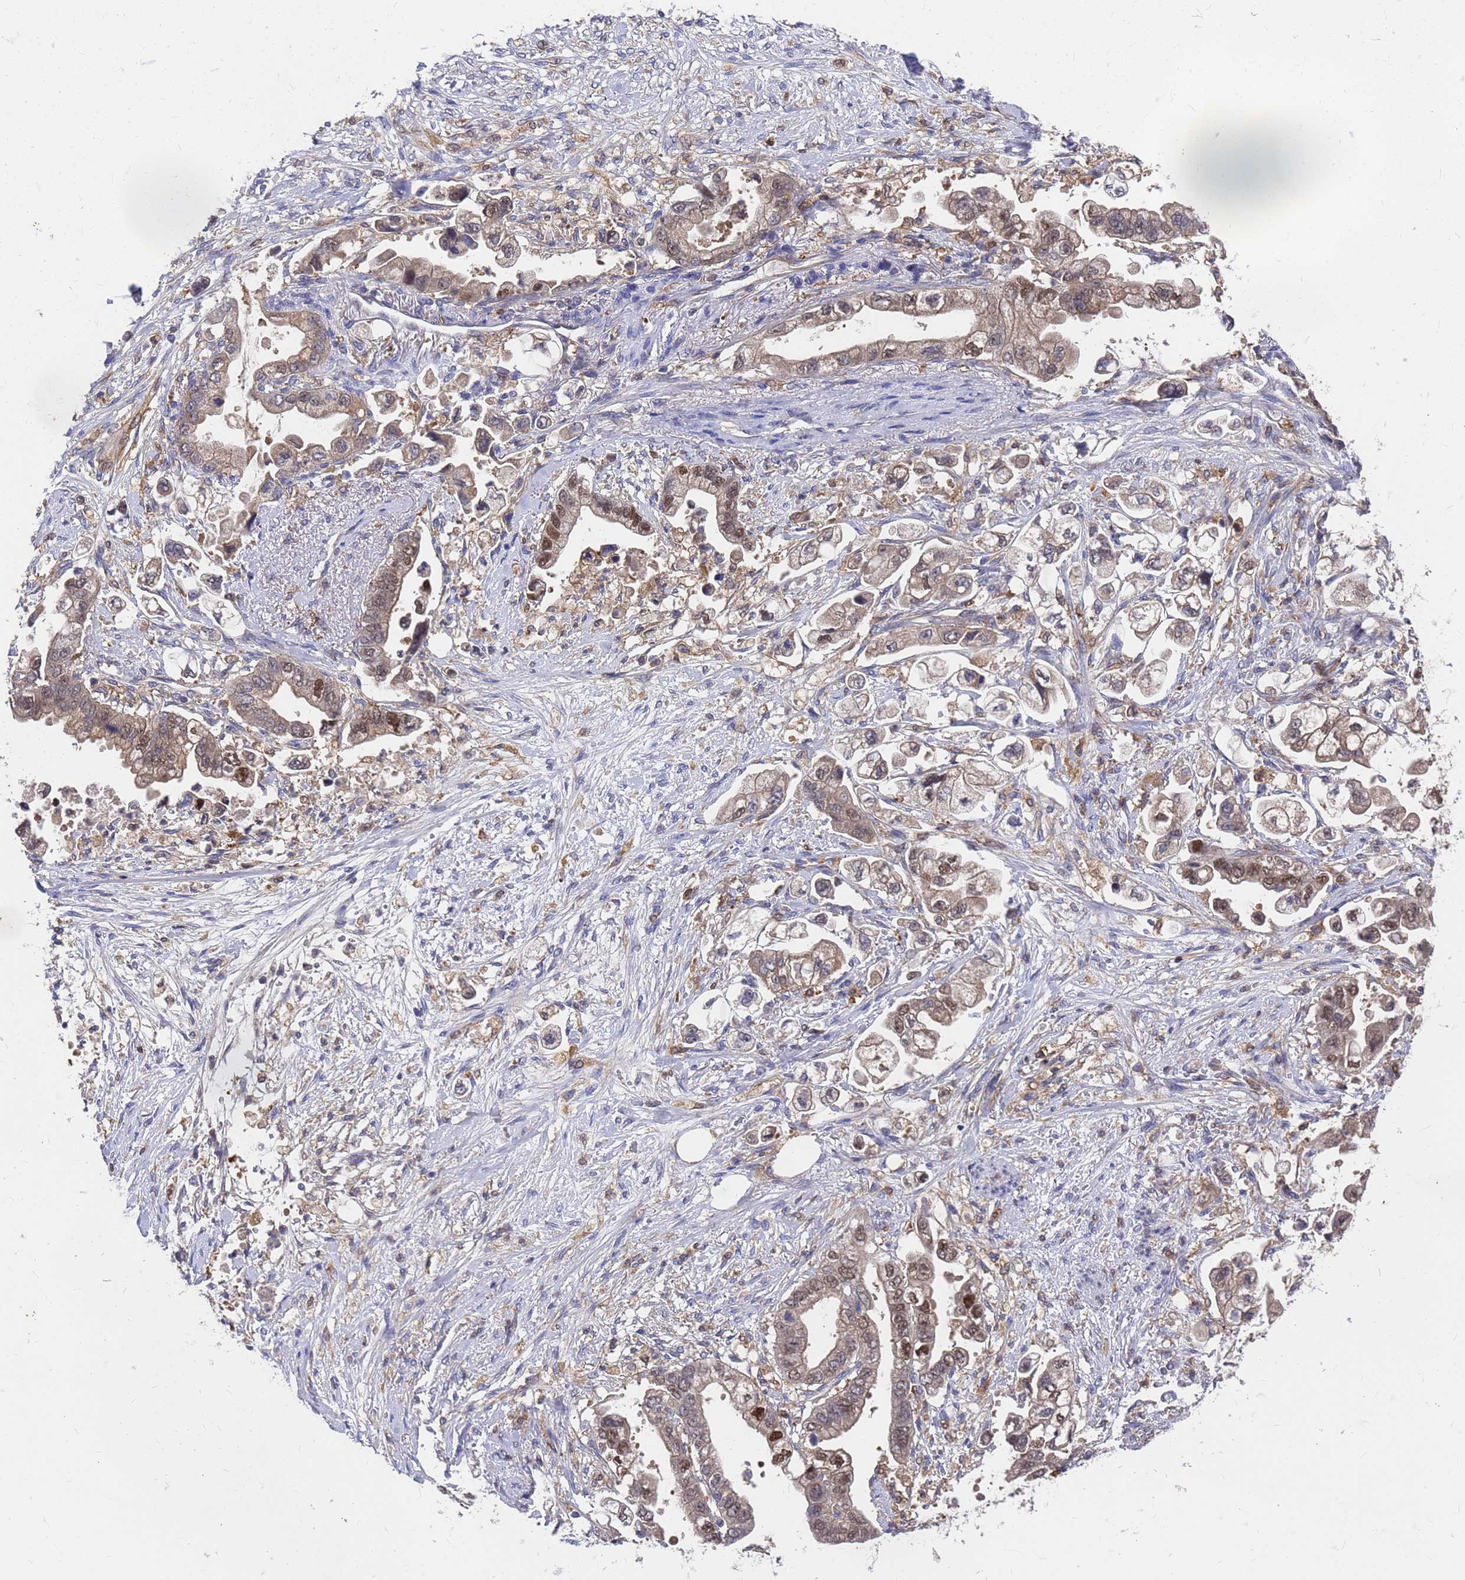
{"staining": {"intensity": "moderate", "quantity": "25%-75%", "location": "cytoplasmic/membranous,nuclear"}, "tissue": "stomach cancer", "cell_type": "Tumor cells", "image_type": "cancer", "snomed": [{"axis": "morphology", "description": "Adenocarcinoma, NOS"}, {"axis": "topography", "description": "Stomach"}], "caption": "Immunohistochemical staining of human adenocarcinoma (stomach) exhibits medium levels of moderate cytoplasmic/membranous and nuclear staining in approximately 25%-75% of tumor cells.", "gene": "SLC35E2B", "patient": {"sex": "male", "age": 62}}